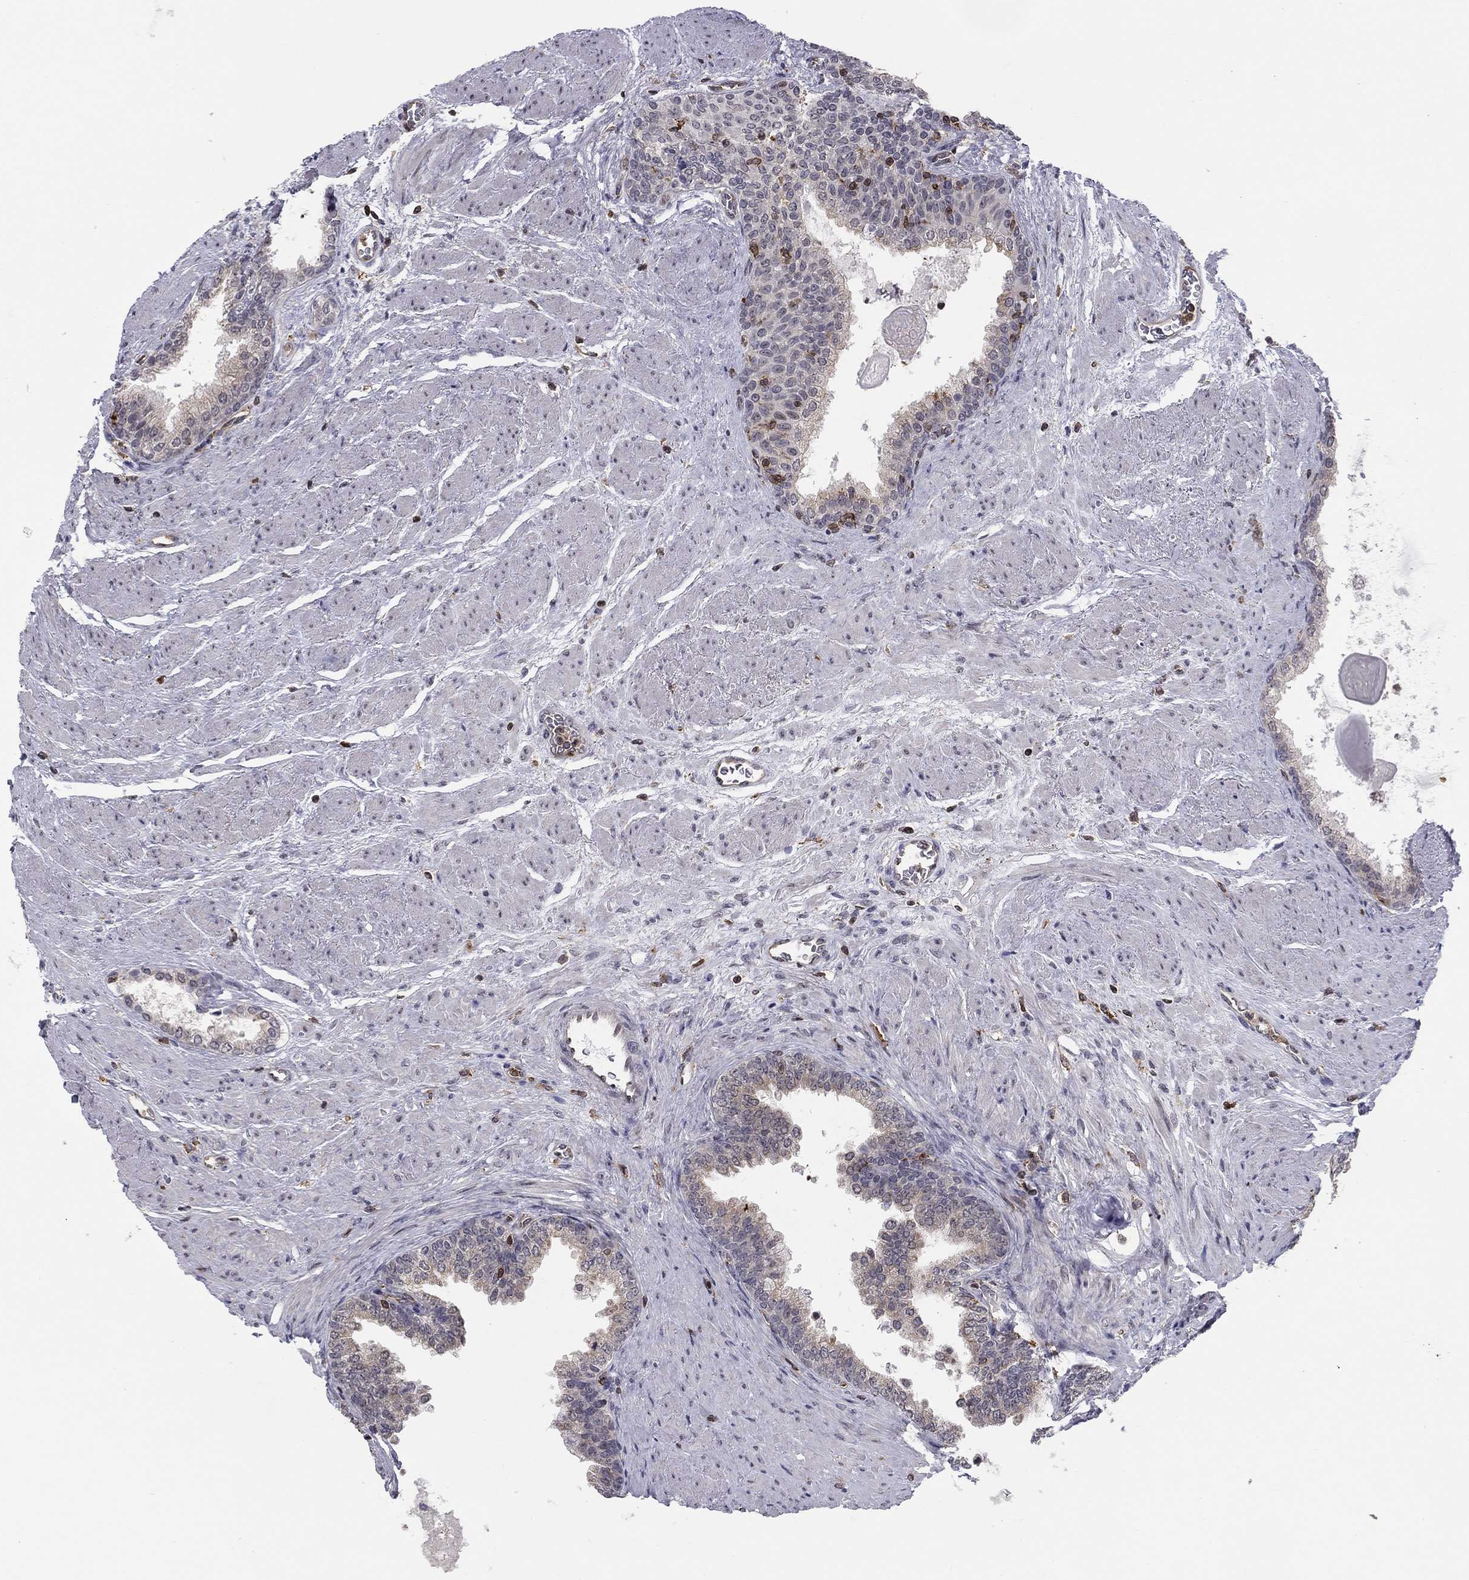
{"staining": {"intensity": "negative", "quantity": "none", "location": "none"}, "tissue": "prostate cancer", "cell_type": "Tumor cells", "image_type": "cancer", "snomed": [{"axis": "morphology", "description": "Adenocarcinoma, NOS"}, {"axis": "topography", "description": "Prostate and seminal vesicle, NOS"}, {"axis": "topography", "description": "Prostate"}], "caption": "Immunohistochemical staining of prostate cancer (adenocarcinoma) displays no significant positivity in tumor cells.", "gene": "PLCB2", "patient": {"sex": "male", "age": 62}}